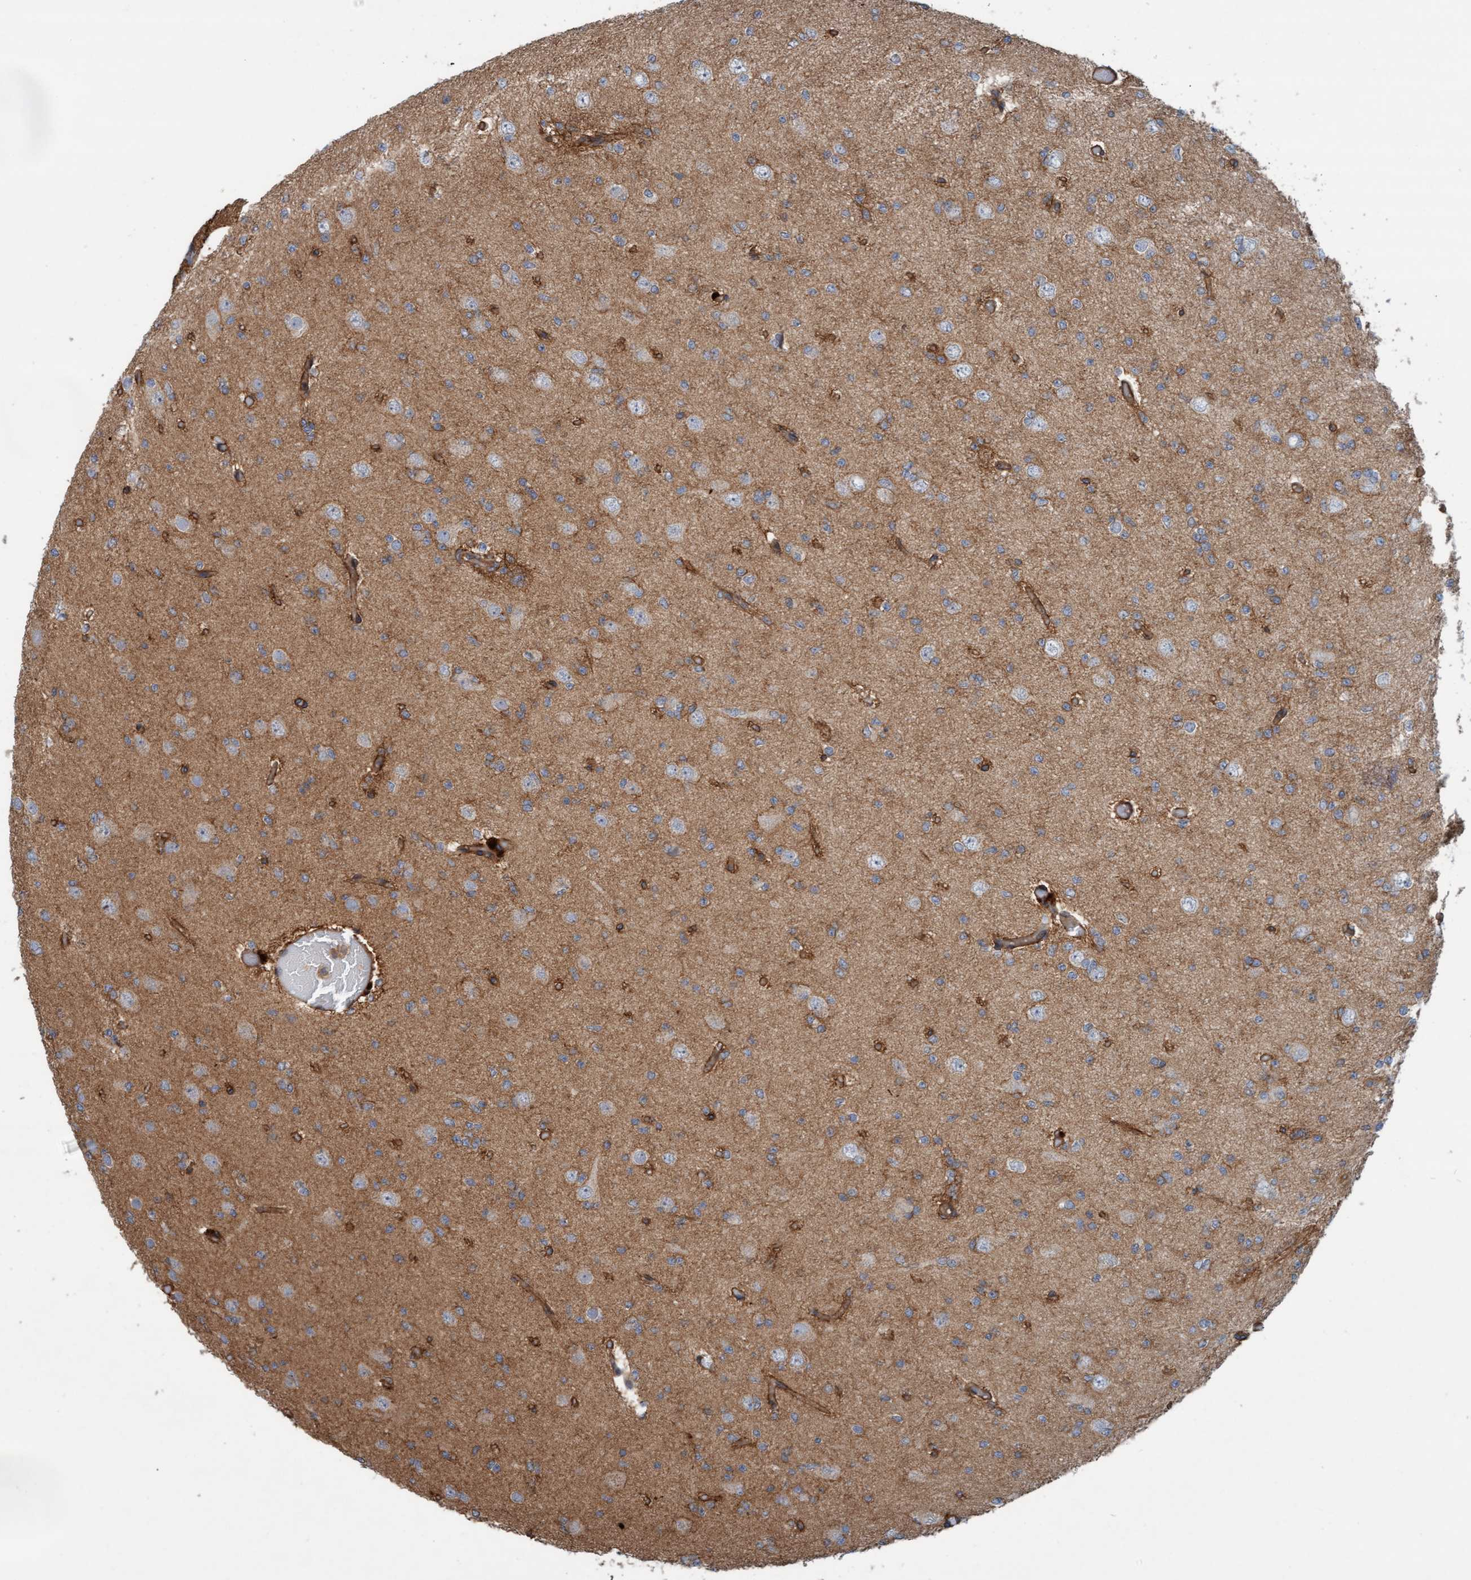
{"staining": {"intensity": "weak", "quantity": ">75%", "location": "cytoplasmic/membranous"}, "tissue": "glioma", "cell_type": "Tumor cells", "image_type": "cancer", "snomed": [{"axis": "morphology", "description": "Glioma, malignant, Low grade"}, {"axis": "topography", "description": "Brain"}], "caption": "Protein expression by immunohistochemistry (IHC) reveals weak cytoplasmic/membranous positivity in about >75% of tumor cells in malignant low-grade glioma.", "gene": "ERAL1", "patient": {"sex": "female", "age": 22}}